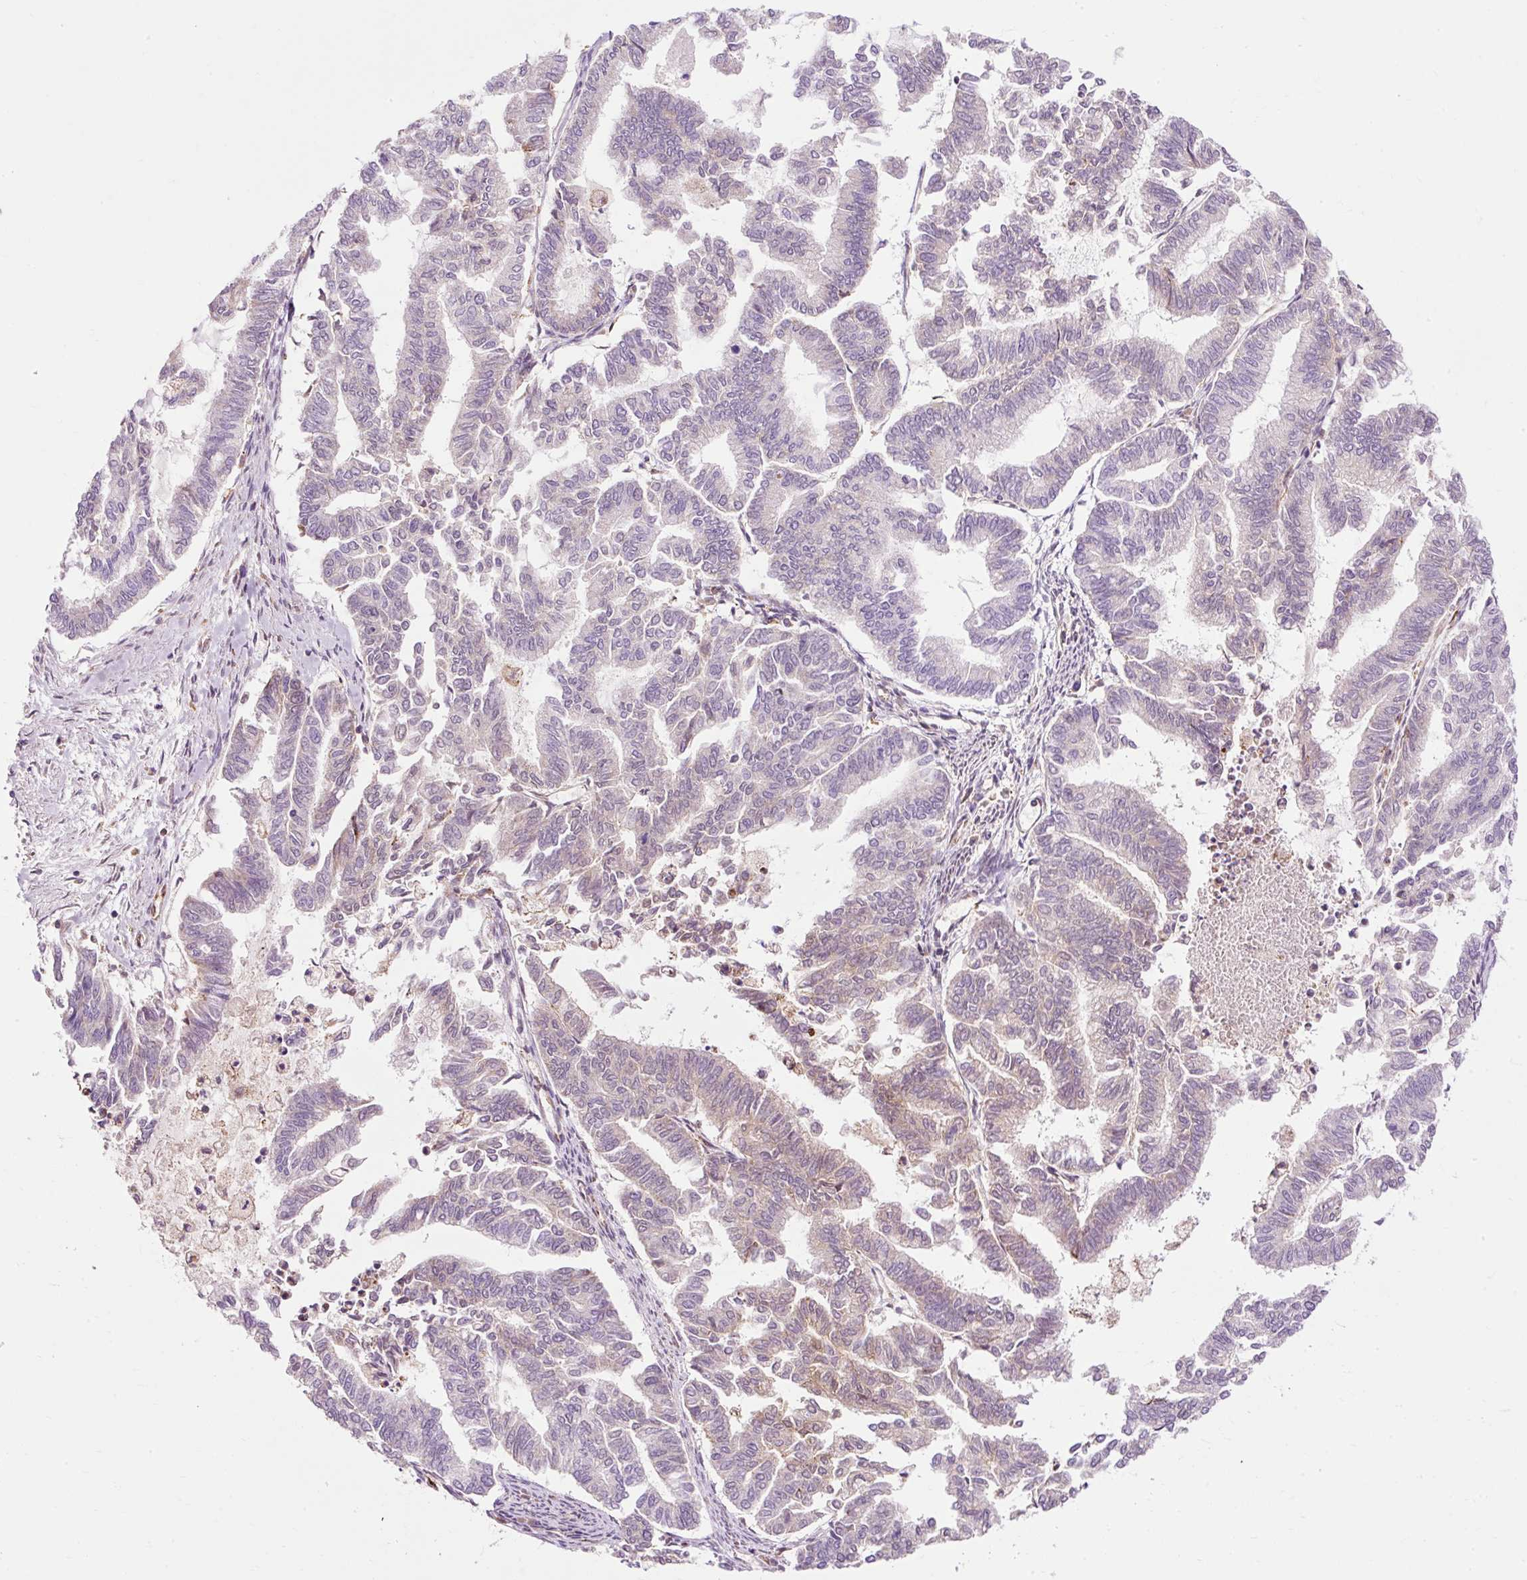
{"staining": {"intensity": "weak", "quantity": "<25%", "location": "cytoplasmic/membranous"}, "tissue": "endometrial cancer", "cell_type": "Tumor cells", "image_type": "cancer", "snomed": [{"axis": "morphology", "description": "Adenocarcinoma, NOS"}, {"axis": "topography", "description": "Endometrium"}], "caption": "This histopathology image is of endometrial adenocarcinoma stained with immunohistochemistry to label a protein in brown with the nuclei are counter-stained blue. There is no expression in tumor cells.", "gene": "CD83", "patient": {"sex": "female", "age": 79}}